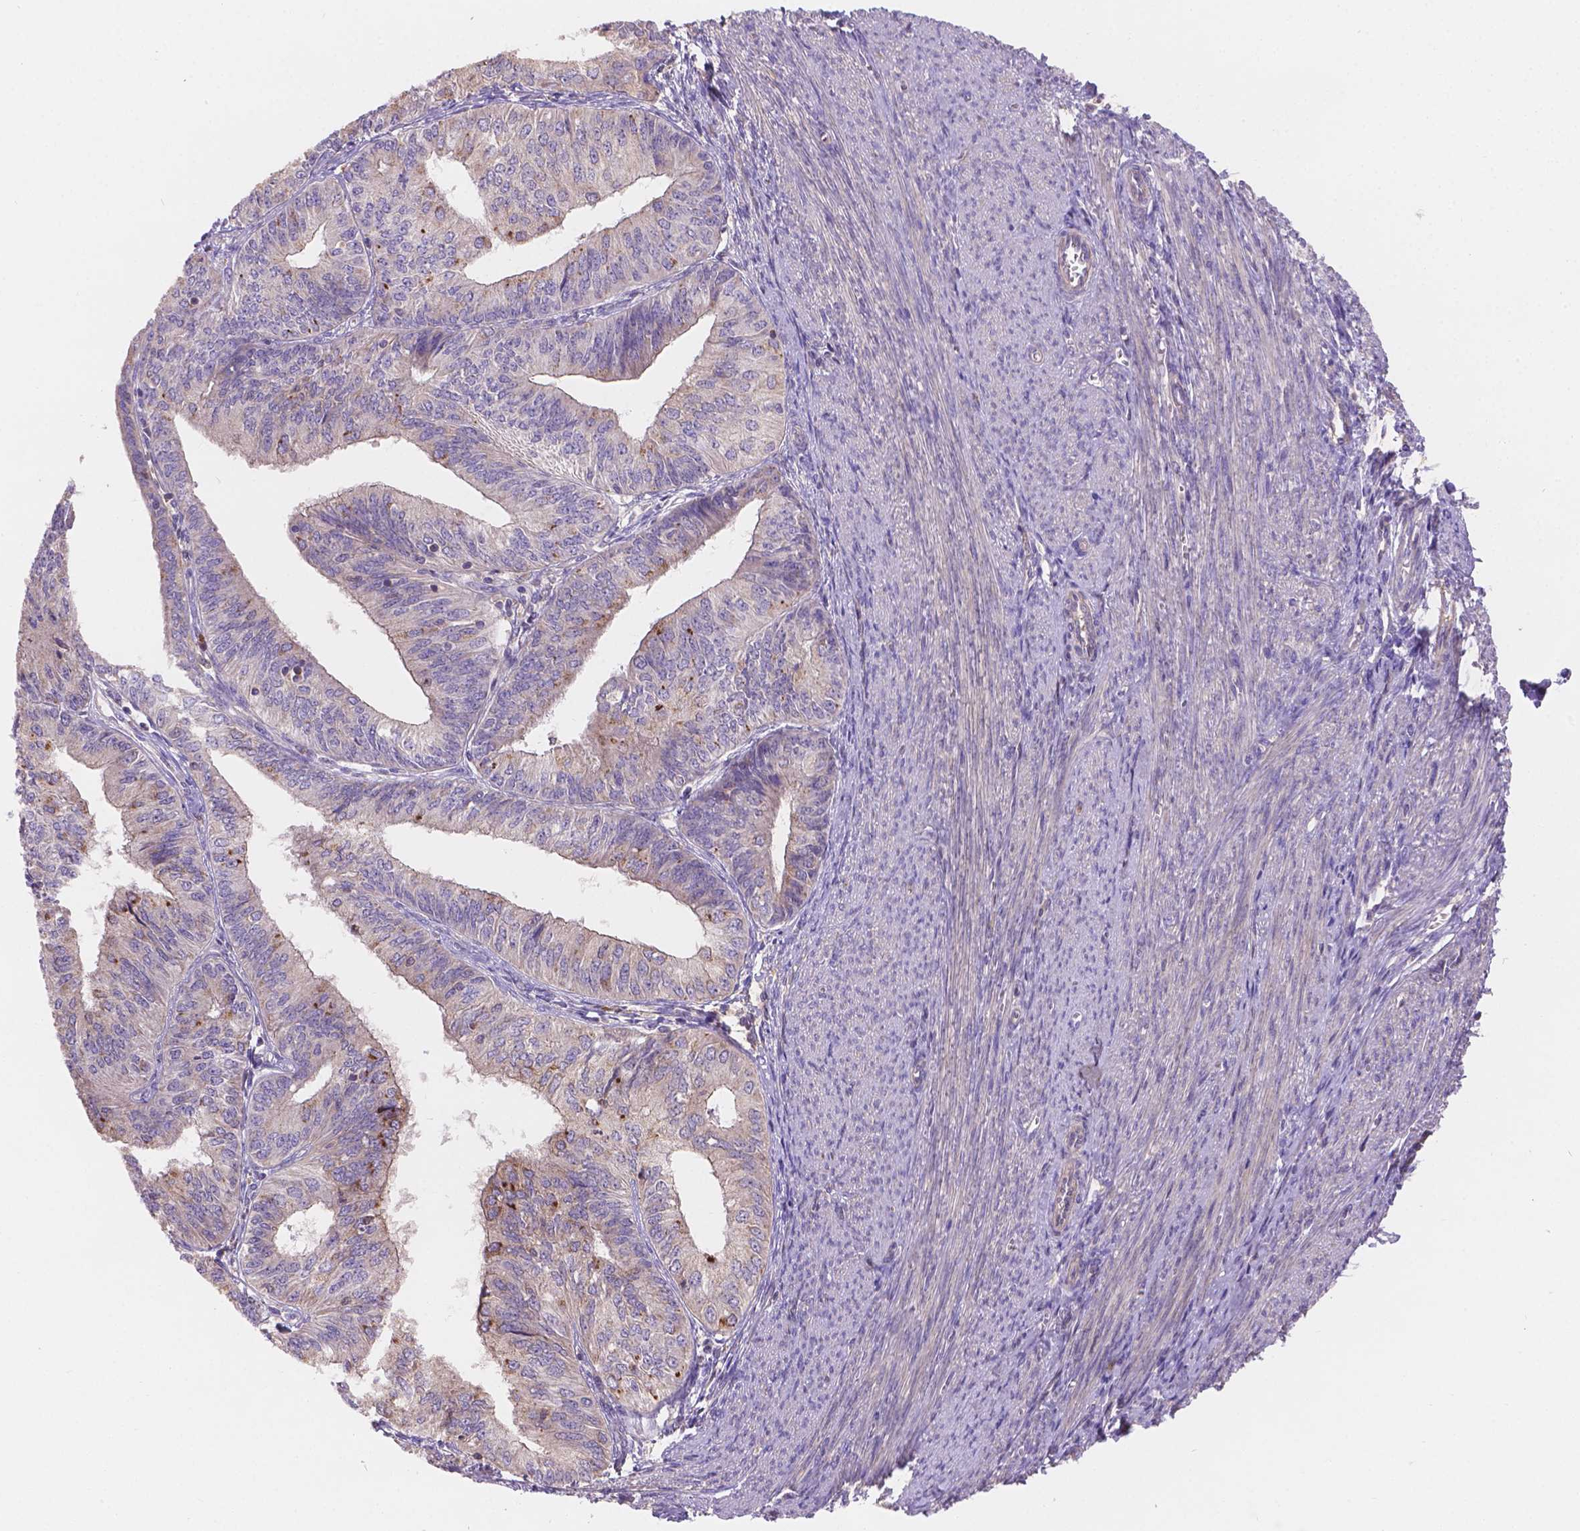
{"staining": {"intensity": "strong", "quantity": "<25%", "location": "cytoplasmic/membranous"}, "tissue": "endometrial cancer", "cell_type": "Tumor cells", "image_type": "cancer", "snomed": [{"axis": "morphology", "description": "Adenocarcinoma, NOS"}, {"axis": "topography", "description": "Endometrium"}], "caption": "An image showing strong cytoplasmic/membranous staining in about <25% of tumor cells in adenocarcinoma (endometrial), as visualized by brown immunohistochemical staining.", "gene": "CDK10", "patient": {"sex": "female", "age": 58}}